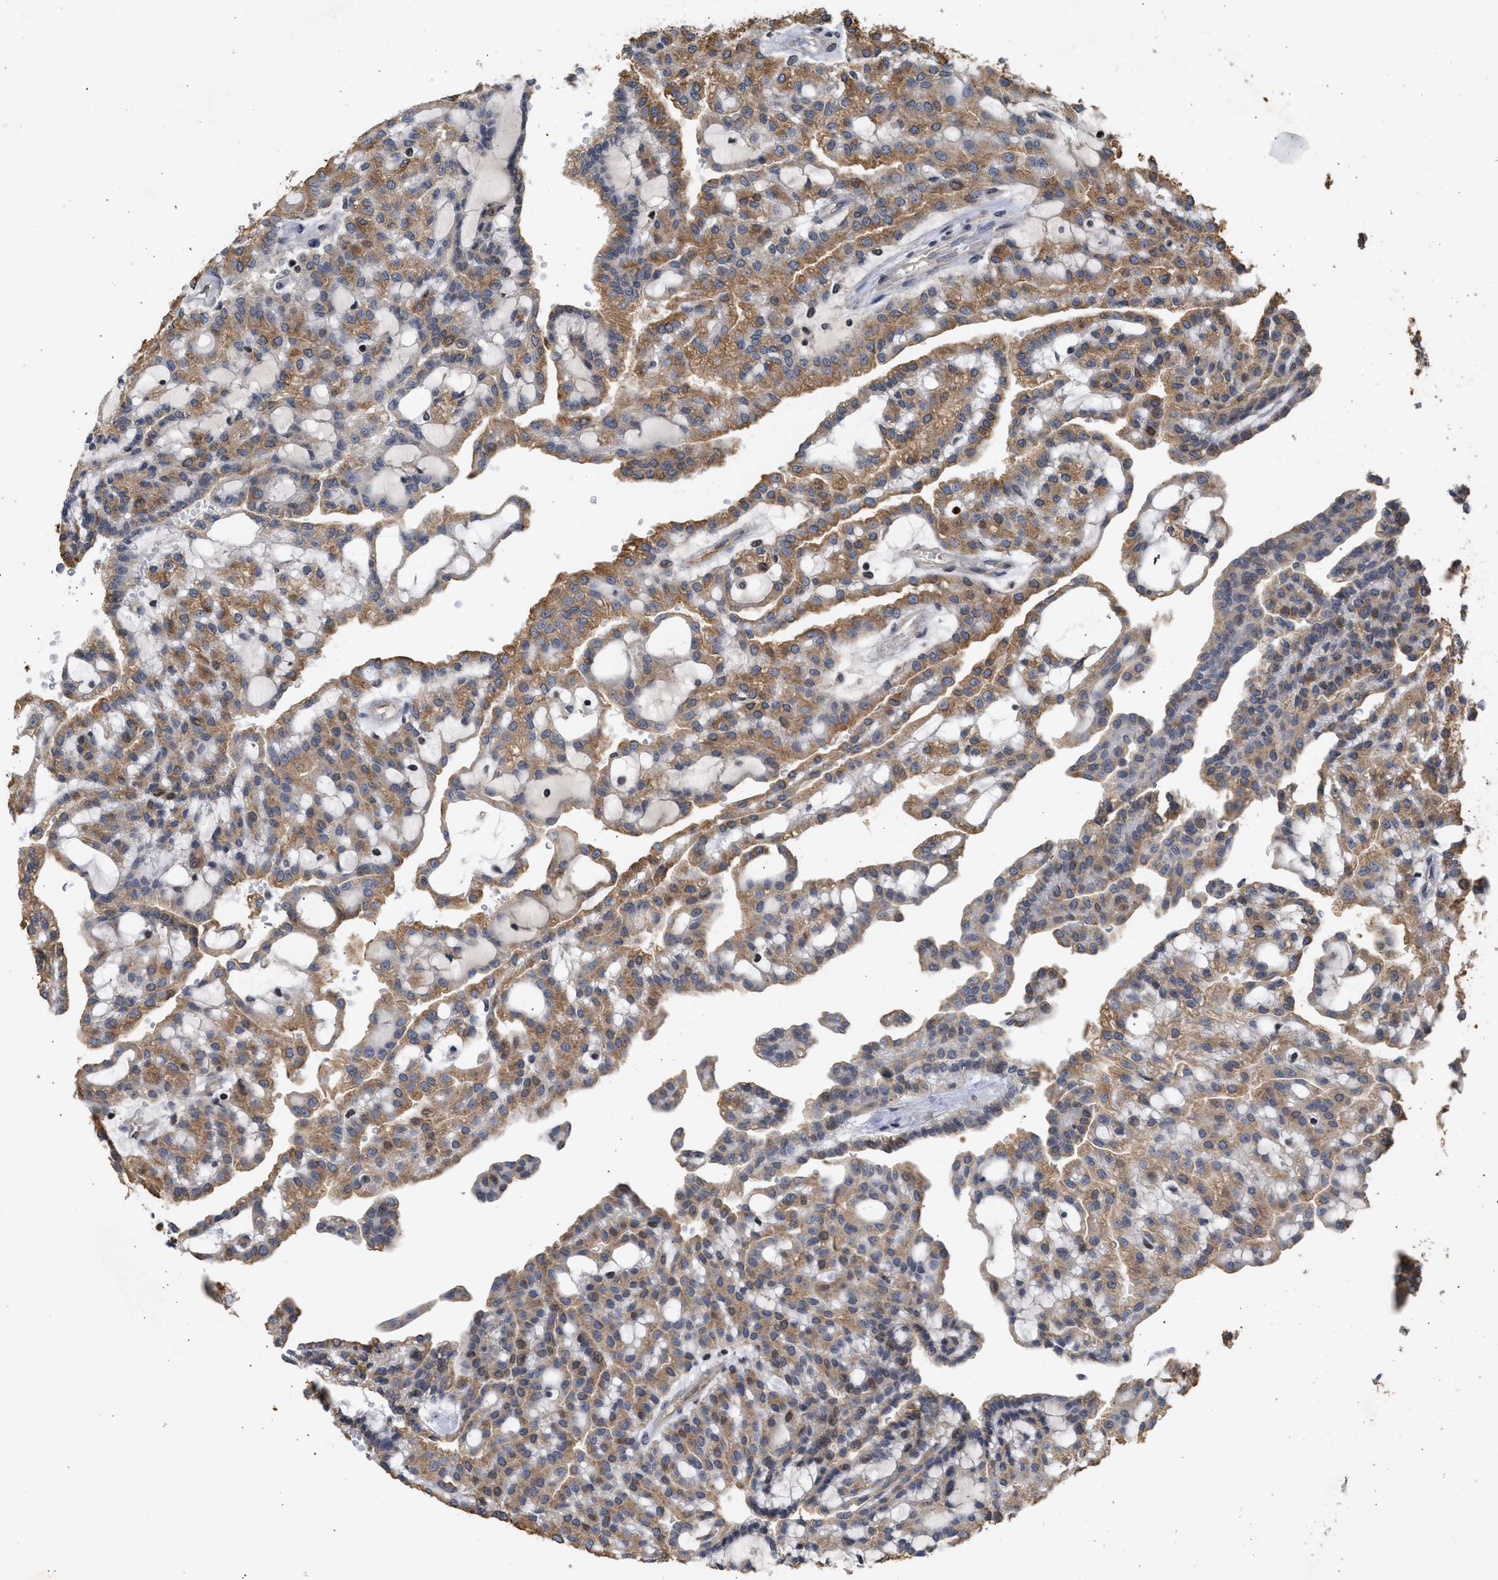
{"staining": {"intensity": "moderate", "quantity": "25%-75%", "location": "cytoplasmic/membranous"}, "tissue": "renal cancer", "cell_type": "Tumor cells", "image_type": "cancer", "snomed": [{"axis": "morphology", "description": "Adenocarcinoma, NOS"}, {"axis": "topography", "description": "Kidney"}], "caption": "A histopathology image of adenocarcinoma (renal) stained for a protein demonstrates moderate cytoplasmic/membranous brown staining in tumor cells. (DAB IHC, brown staining for protein, blue staining for nuclei).", "gene": "ENSG00000142539", "patient": {"sex": "male", "age": 63}}